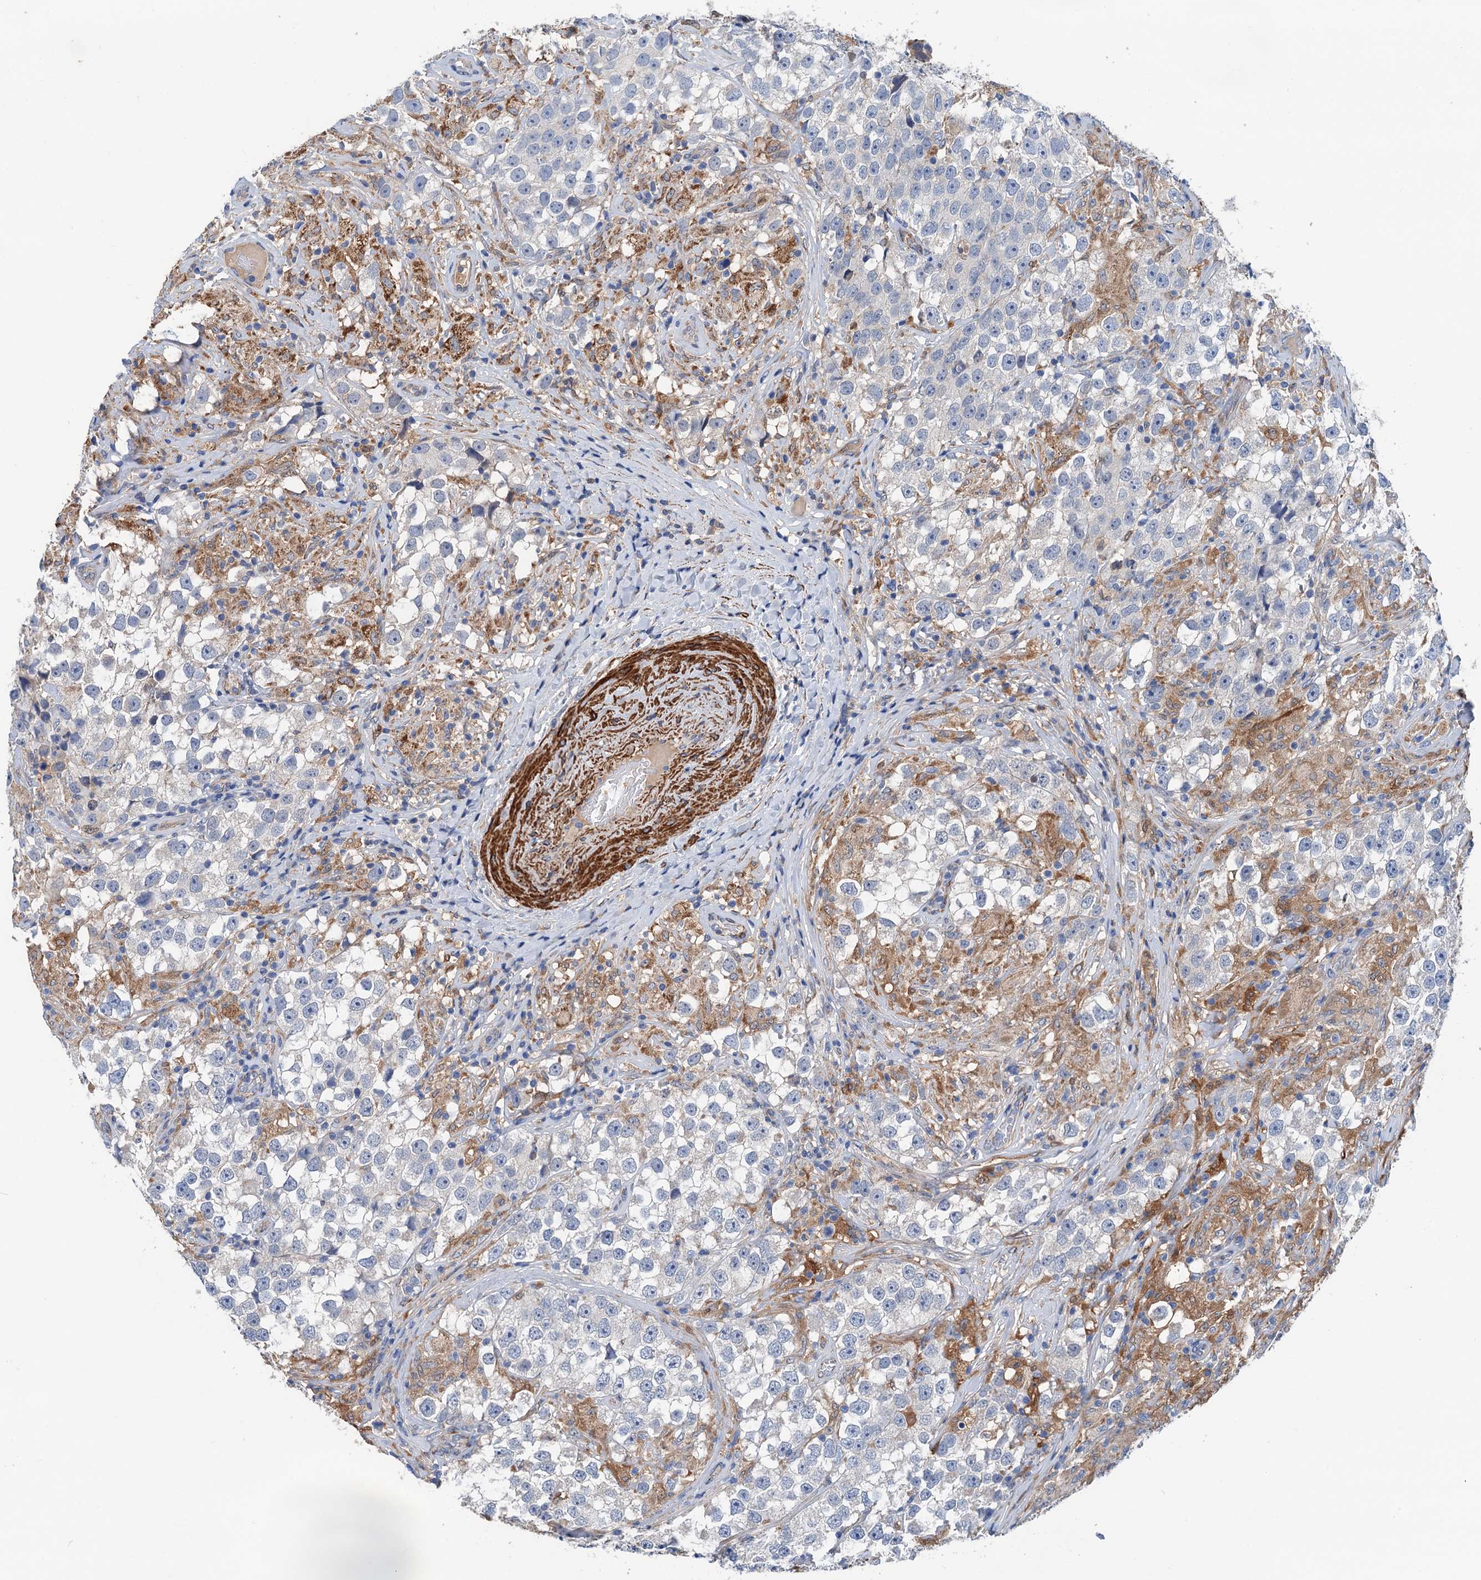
{"staining": {"intensity": "negative", "quantity": "none", "location": "none"}, "tissue": "testis cancer", "cell_type": "Tumor cells", "image_type": "cancer", "snomed": [{"axis": "morphology", "description": "Seminoma, NOS"}, {"axis": "topography", "description": "Testis"}], "caption": "Testis seminoma was stained to show a protein in brown. There is no significant expression in tumor cells.", "gene": "CSTPP1", "patient": {"sex": "male", "age": 46}}